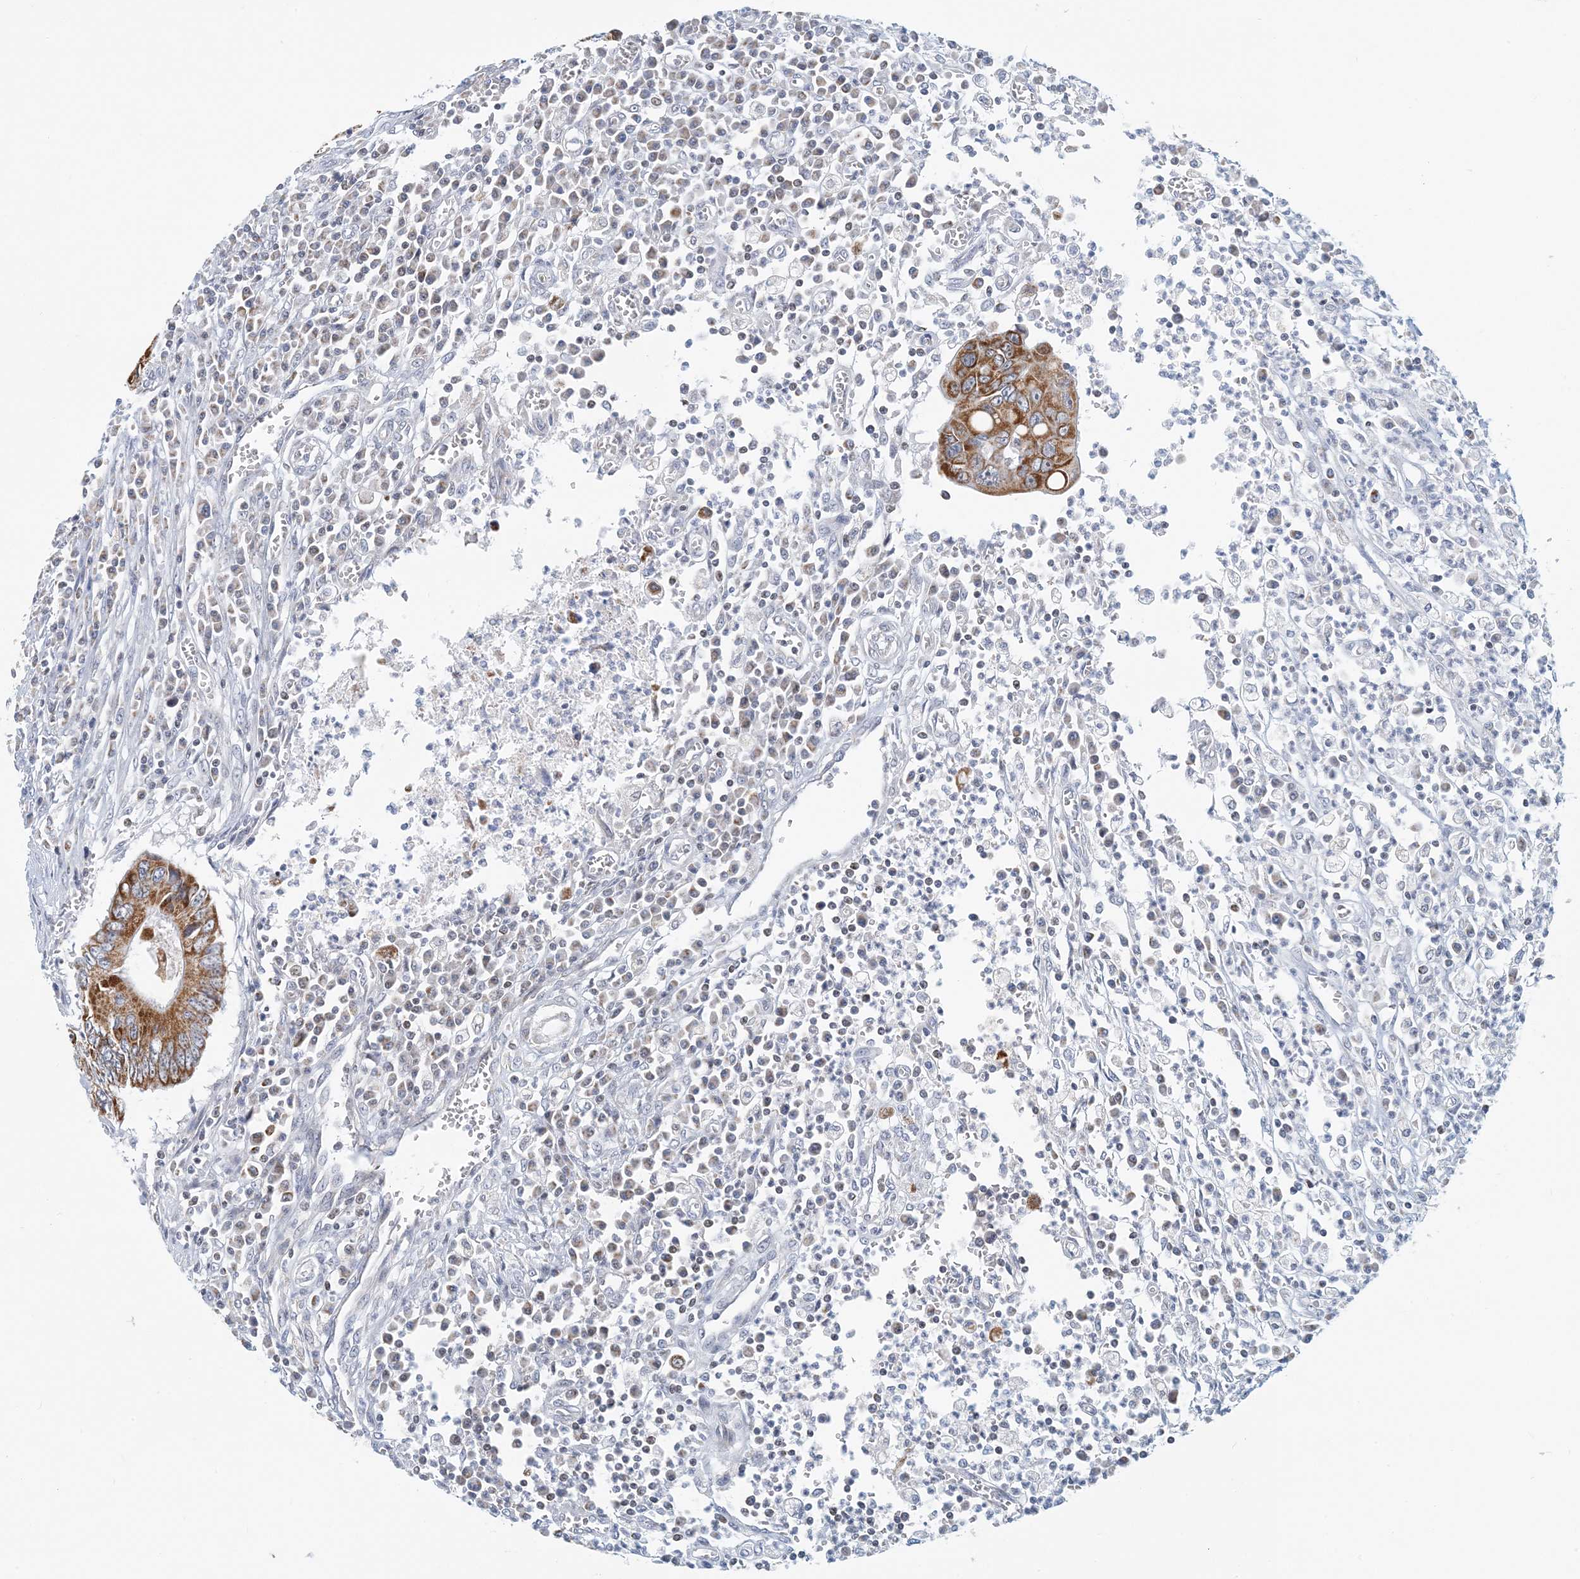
{"staining": {"intensity": "strong", "quantity": ">75%", "location": "cytoplasmic/membranous"}, "tissue": "colorectal cancer", "cell_type": "Tumor cells", "image_type": "cancer", "snomed": [{"axis": "morphology", "description": "Inflammation, NOS"}, {"axis": "morphology", "description": "Adenocarcinoma, NOS"}, {"axis": "topography", "description": "Colon"}], "caption": "A high amount of strong cytoplasmic/membranous positivity is identified in about >75% of tumor cells in colorectal adenocarcinoma tissue. (DAB (3,3'-diaminobenzidine) IHC, brown staining for protein, blue staining for nuclei).", "gene": "BDH1", "patient": {"sex": "male", "age": 72}}